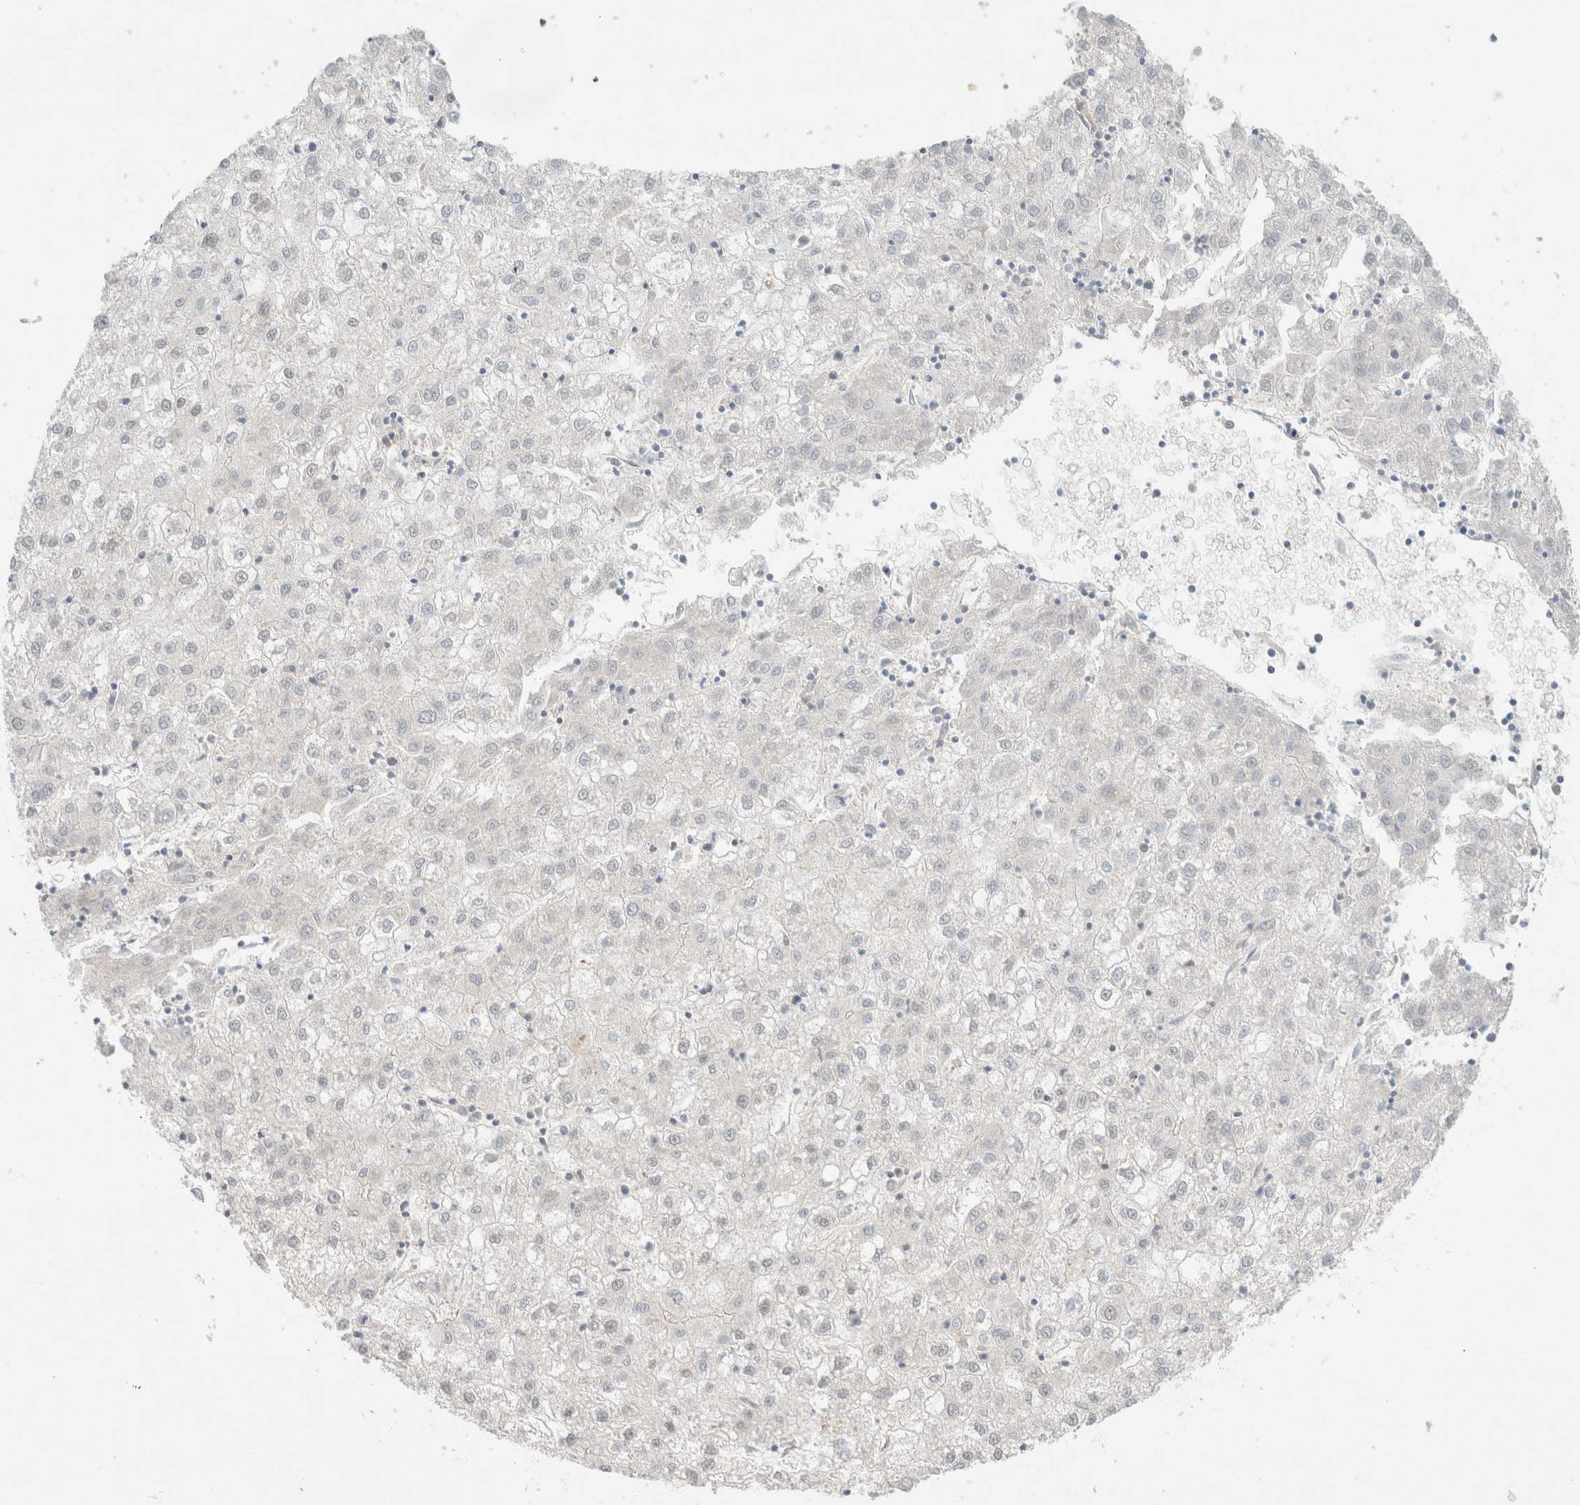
{"staining": {"intensity": "negative", "quantity": "none", "location": "none"}, "tissue": "liver cancer", "cell_type": "Tumor cells", "image_type": "cancer", "snomed": [{"axis": "morphology", "description": "Carcinoma, Hepatocellular, NOS"}, {"axis": "topography", "description": "Liver"}], "caption": "An IHC photomicrograph of hepatocellular carcinoma (liver) is shown. There is no staining in tumor cells of hepatocellular carcinoma (liver).", "gene": "MRM3", "patient": {"sex": "male", "age": 72}}